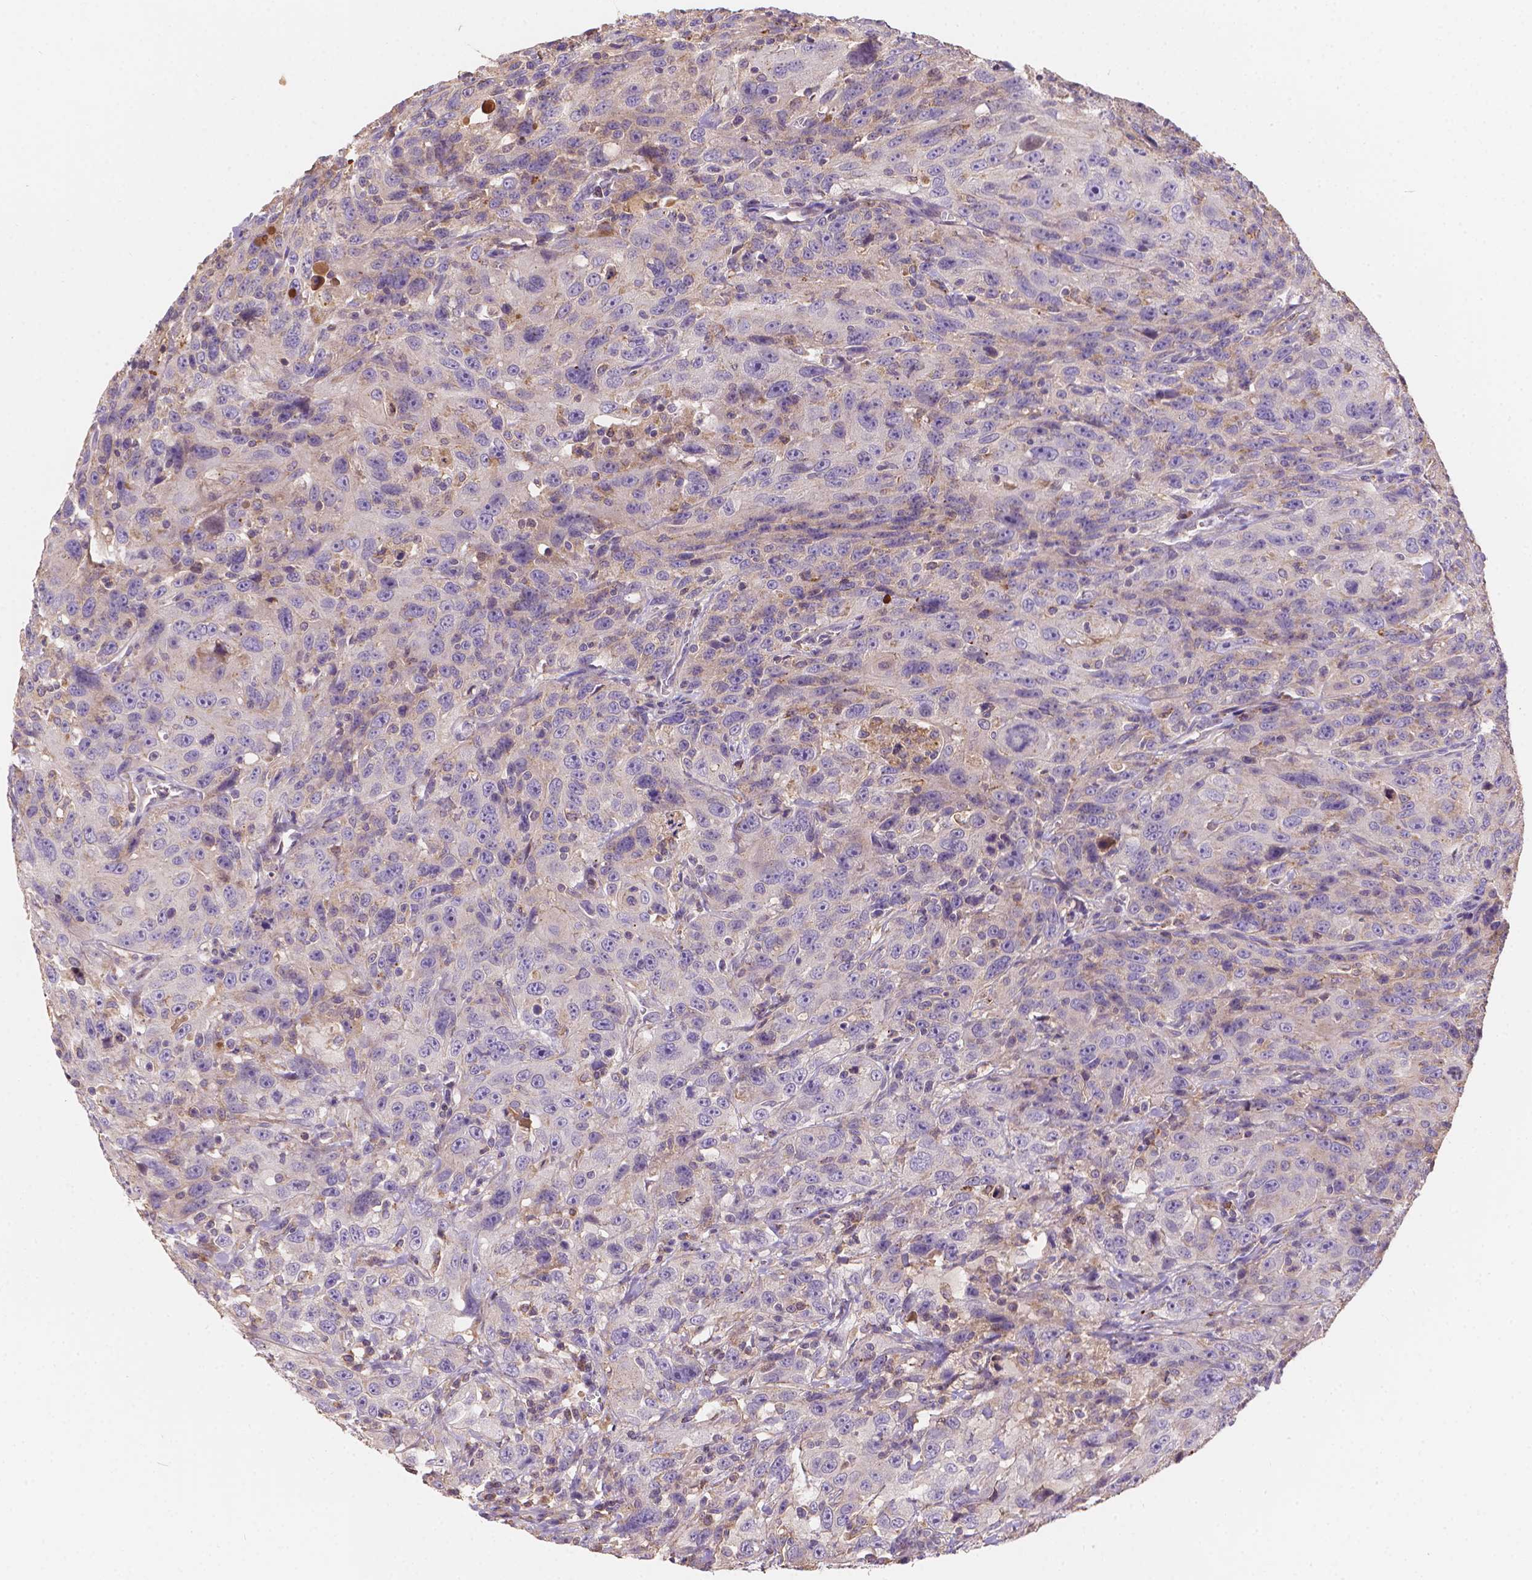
{"staining": {"intensity": "weak", "quantity": "25%-75%", "location": "cytoplasmic/membranous"}, "tissue": "urothelial cancer", "cell_type": "Tumor cells", "image_type": "cancer", "snomed": [{"axis": "morphology", "description": "Urothelial carcinoma, NOS"}, {"axis": "morphology", "description": "Urothelial carcinoma, High grade"}, {"axis": "topography", "description": "Urinary bladder"}], "caption": "Immunohistochemical staining of urothelial carcinoma (high-grade) exhibits low levels of weak cytoplasmic/membranous staining in approximately 25%-75% of tumor cells.", "gene": "CDK10", "patient": {"sex": "female", "age": 73}}